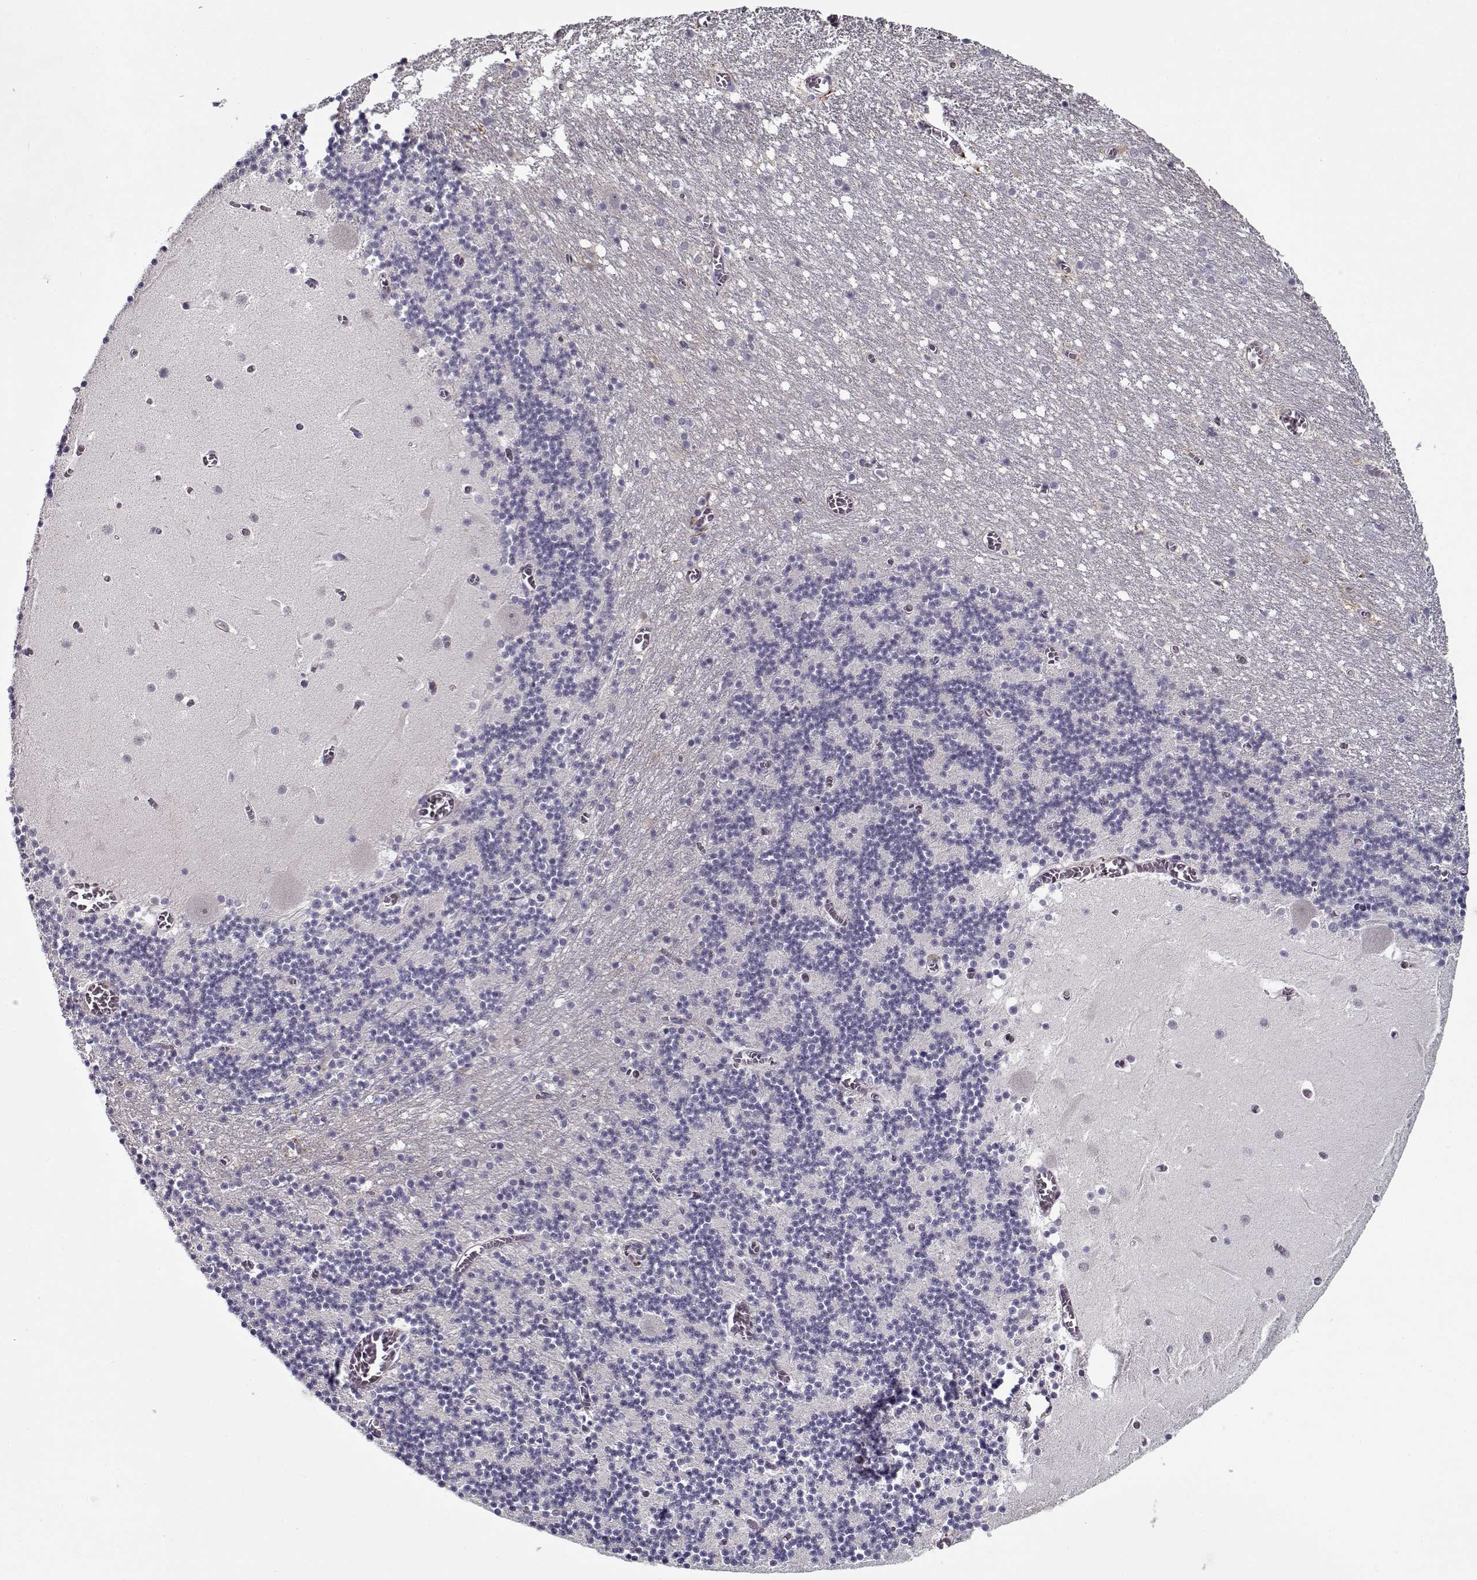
{"staining": {"intensity": "negative", "quantity": "none", "location": "none"}, "tissue": "cerebellum", "cell_type": "Cells in granular layer", "image_type": "normal", "snomed": [{"axis": "morphology", "description": "Normal tissue, NOS"}, {"axis": "topography", "description": "Cerebellum"}], "caption": "The photomicrograph displays no significant staining in cells in granular layer of cerebellum.", "gene": "DDX25", "patient": {"sex": "female", "age": 28}}